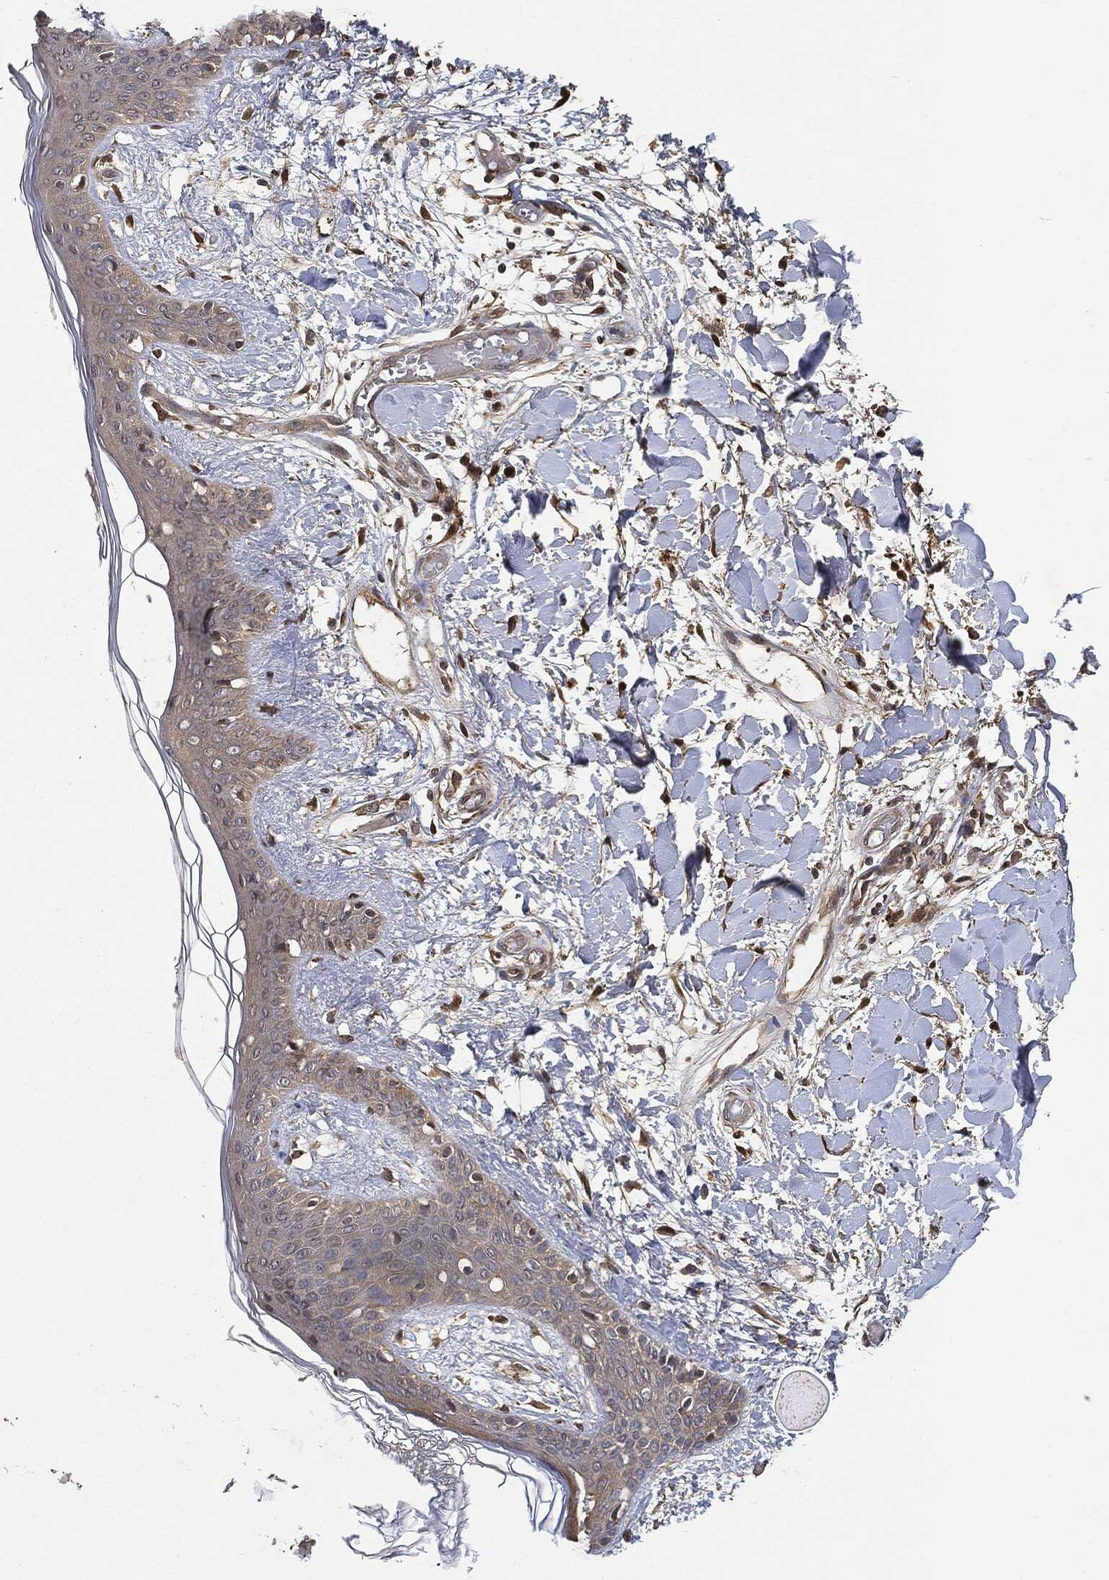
{"staining": {"intensity": "strong", "quantity": "25%-75%", "location": "cytoplasmic/membranous"}, "tissue": "skin", "cell_type": "Fibroblasts", "image_type": "normal", "snomed": [{"axis": "morphology", "description": "Normal tissue, NOS"}, {"axis": "topography", "description": "Skin"}], "caption": "Skin stained for a protein (brown) demonstrates strong cytoplasmic/membranous positive positivity in about 25%-75% of fibroblasts.", "gene": "BRAF", "patient": {"sex": "female", "age": 34}}